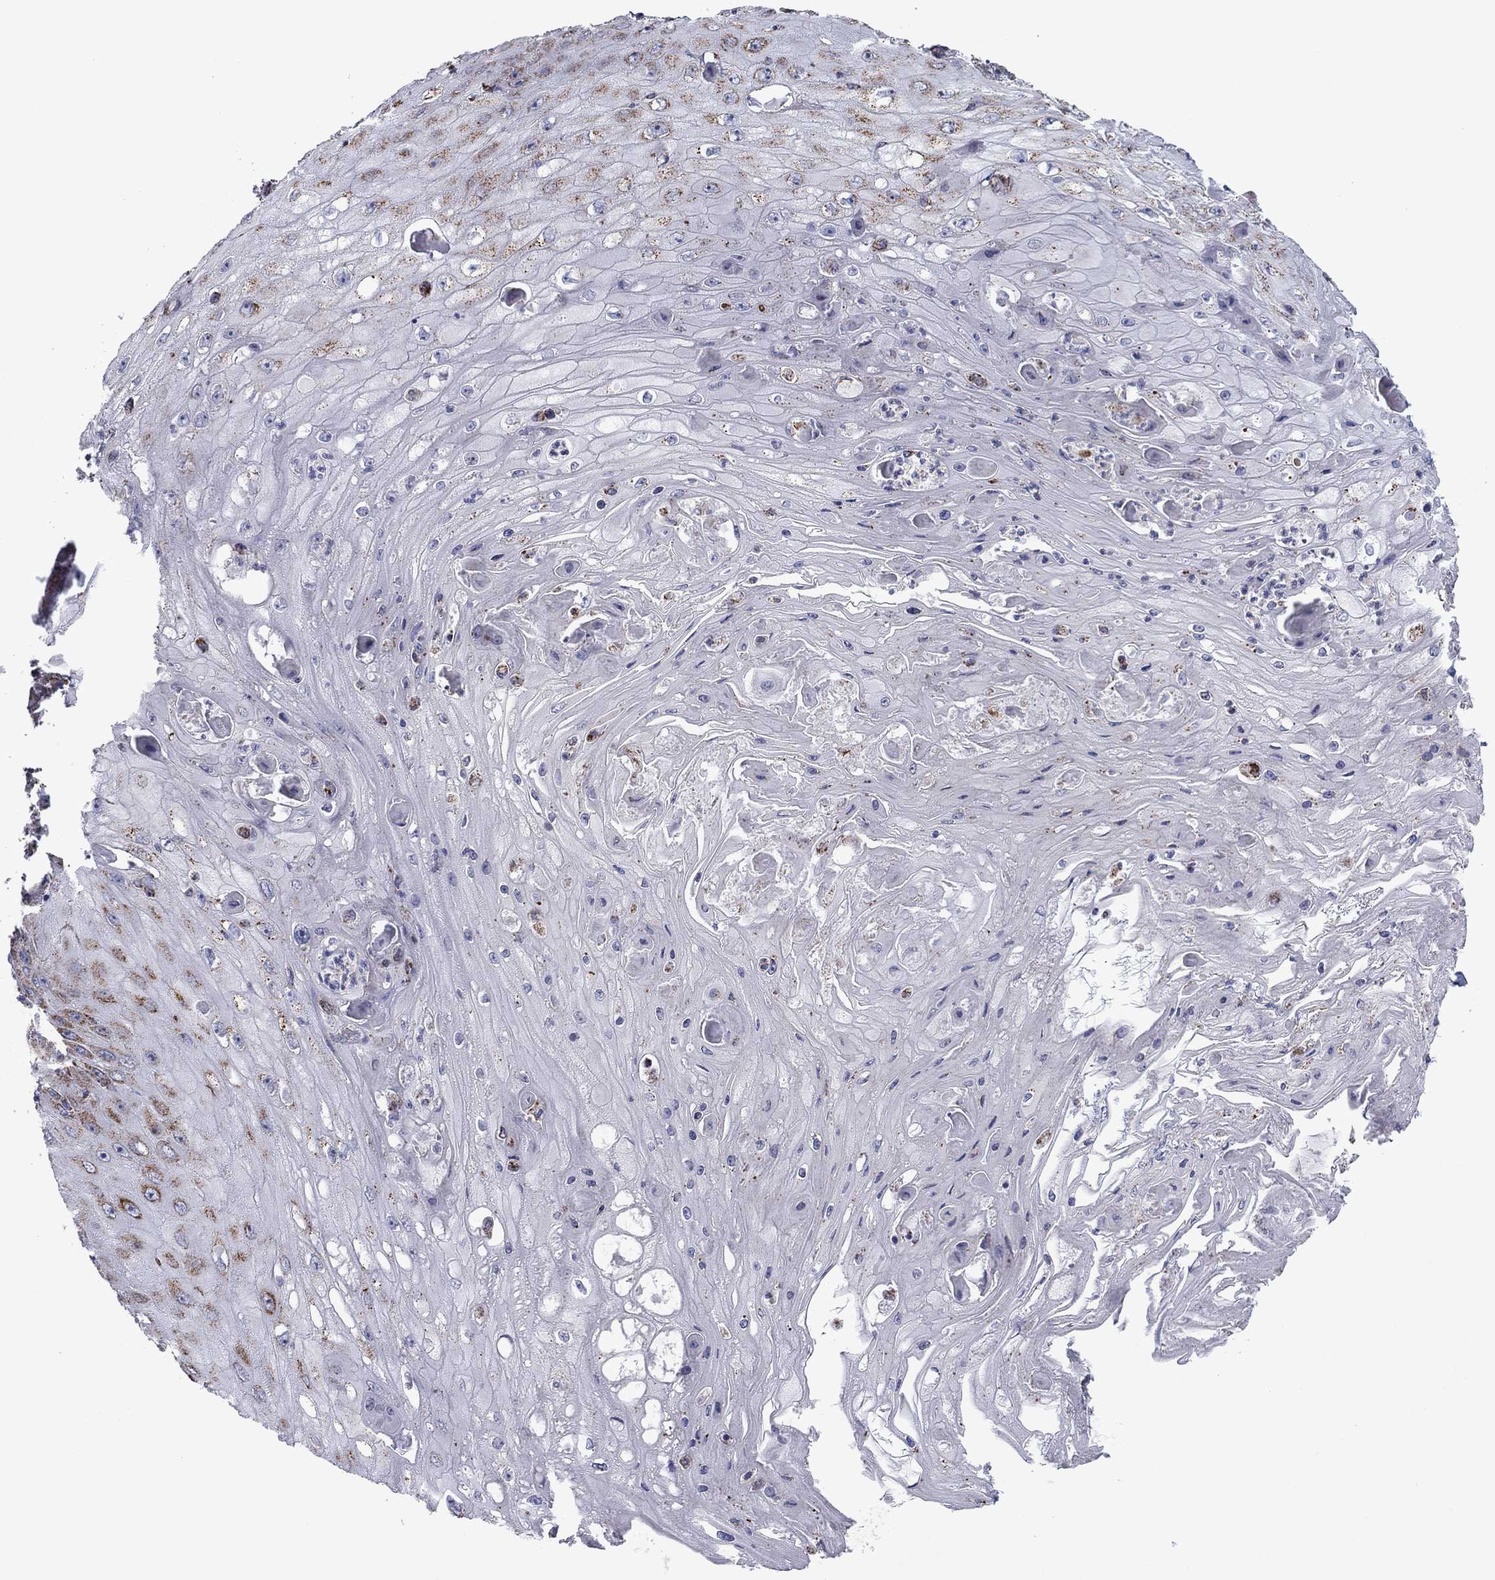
{"staining": {"intensity": "moderate", "quantity": "<25%", "location": "cytoplasmic/membranous"}, "tissue": "skin cancer", "cell_type": "Tumor cells", "image_type": "cancer", "snomed": [{"axis": "morphology", "description": "Squamous cell carcinoma, NOS"}, {"axis": "topography", "description": "Skin"}], "caption": "There is low levels of moderate cytoplasmic/membranous expression in tumor cells of skin cancer, as demonstrated by immunohistochemical staining (brown color).", "gene": "NDUFV1", "patient": {"sex": "male", "age": 70}}